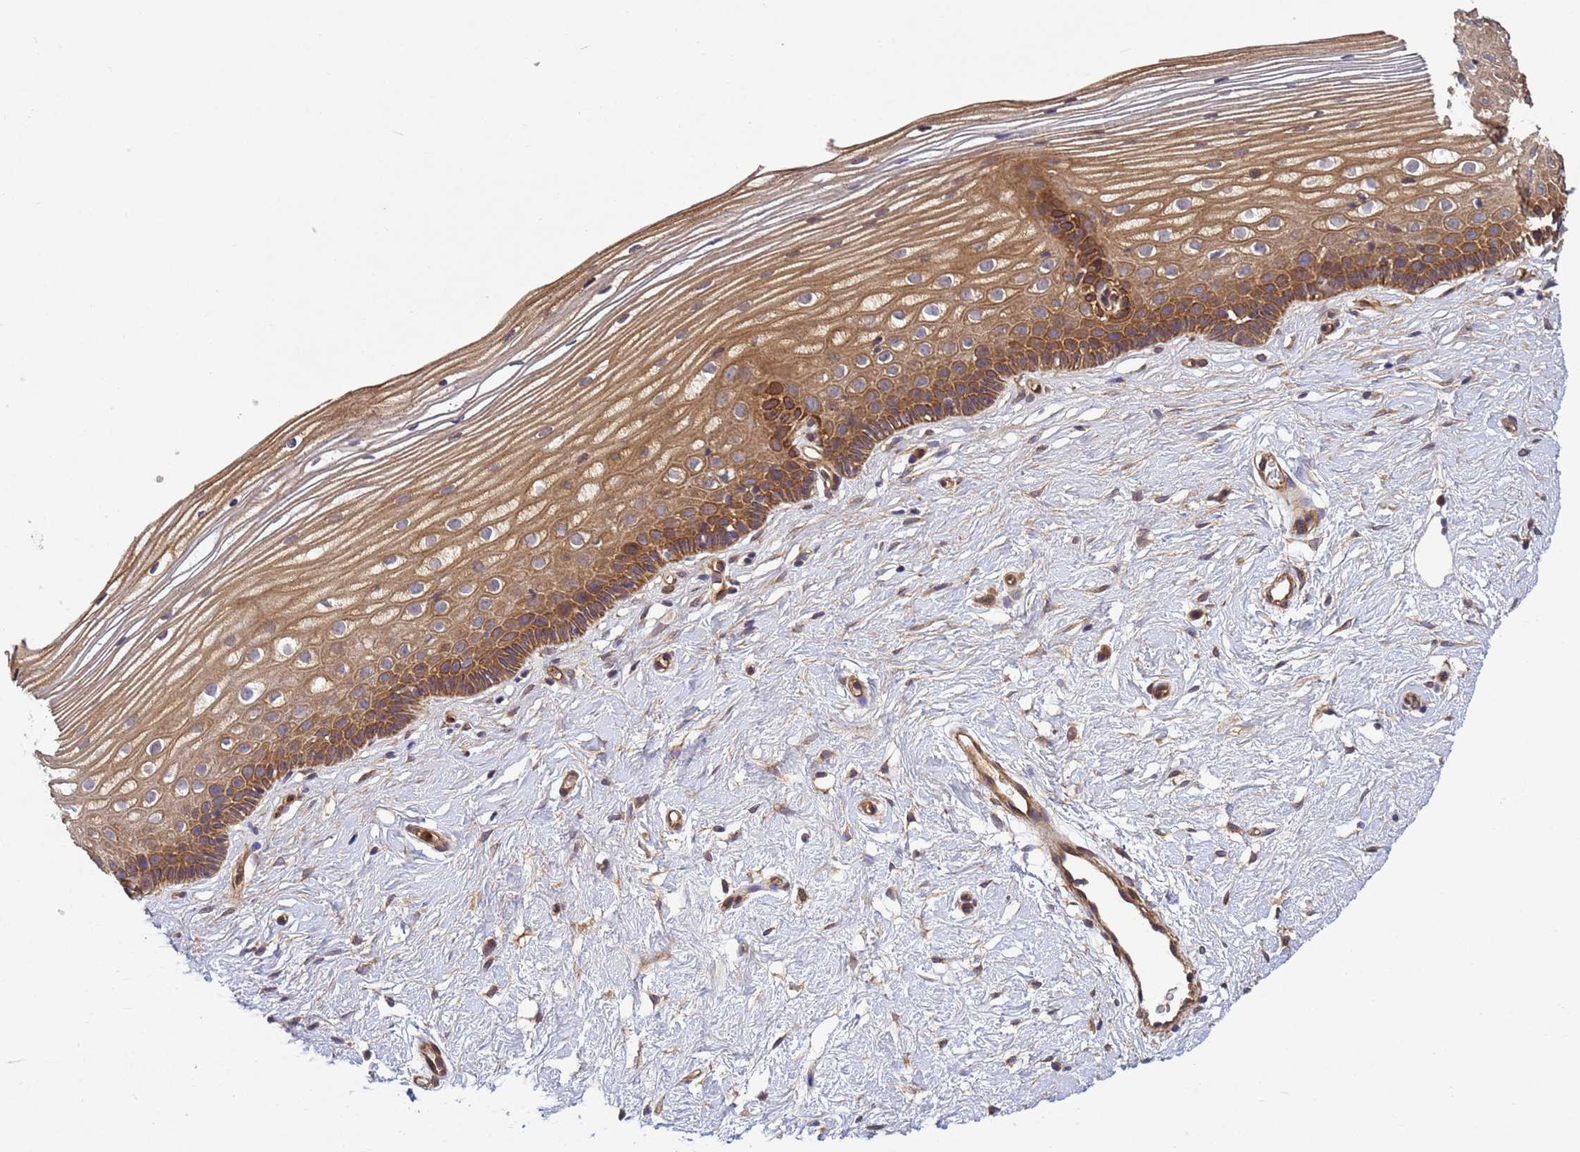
{"staining": {"intensity": "moderate", "quantity": "25%-75%", "location": "cytoplasmic/membranous,nuclear"}, "tissue": "cervix", "cell_type": "Glandular cells", "image_type": "normal", "snomed": [{"axis": "morphology", "description": "Normal tissue, NOS"}, {"axis": "topography", "description": "Cervix"}], "caption": "Immunohistochemical staining of unremarkable cervix shows moderate cytoplasmic/membranous,nuclear protein staining in about 25%-75% of glandular cells. (IHC, brightfield microscopy, high magnification).", "gene": "C8orf34", "patient": {"sex": "female", "age": 40}}